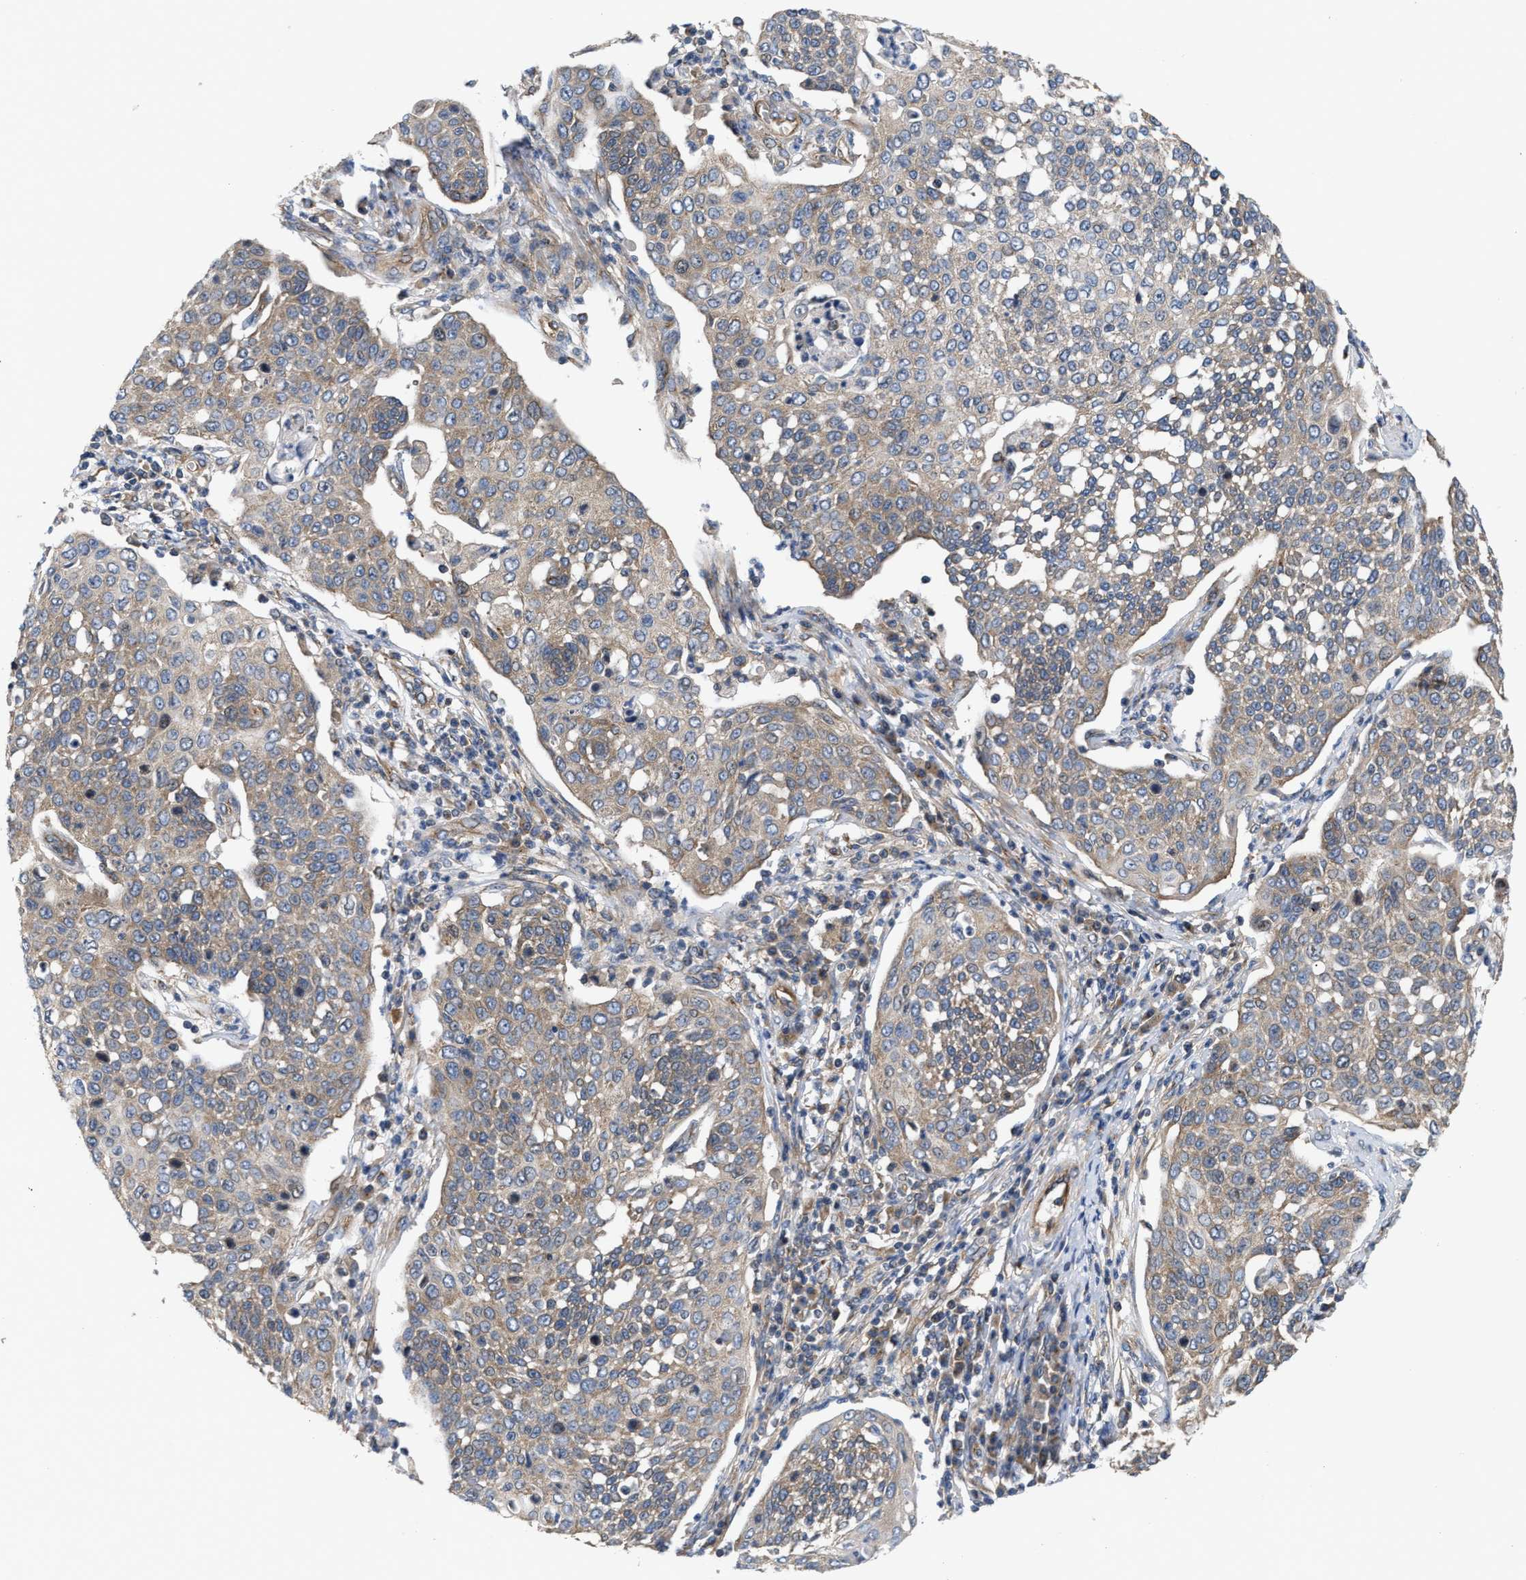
{"staining": {"intensity": "weak", "quantity": ">75%", "location": "cytoplasmic/membranous"}, "tissue": "cervical cancer", "cell_type": "Tumor cells", "image_type": "cancer", "snomed": [{"axis": "morphology", "description": "Squamous cell carcinoma, NOS"}, {"axis": "topography", "description": "Cervix"}], "caption": "Immunohistochemical staining of human squamous cell carcinoma (cervical) exhibits low levels of weak cytoplasmic/membranous expression in about >75% of tumor cells.", "gene": "LAPTM4B", "patient": {"sex": "female", "age": 34}}